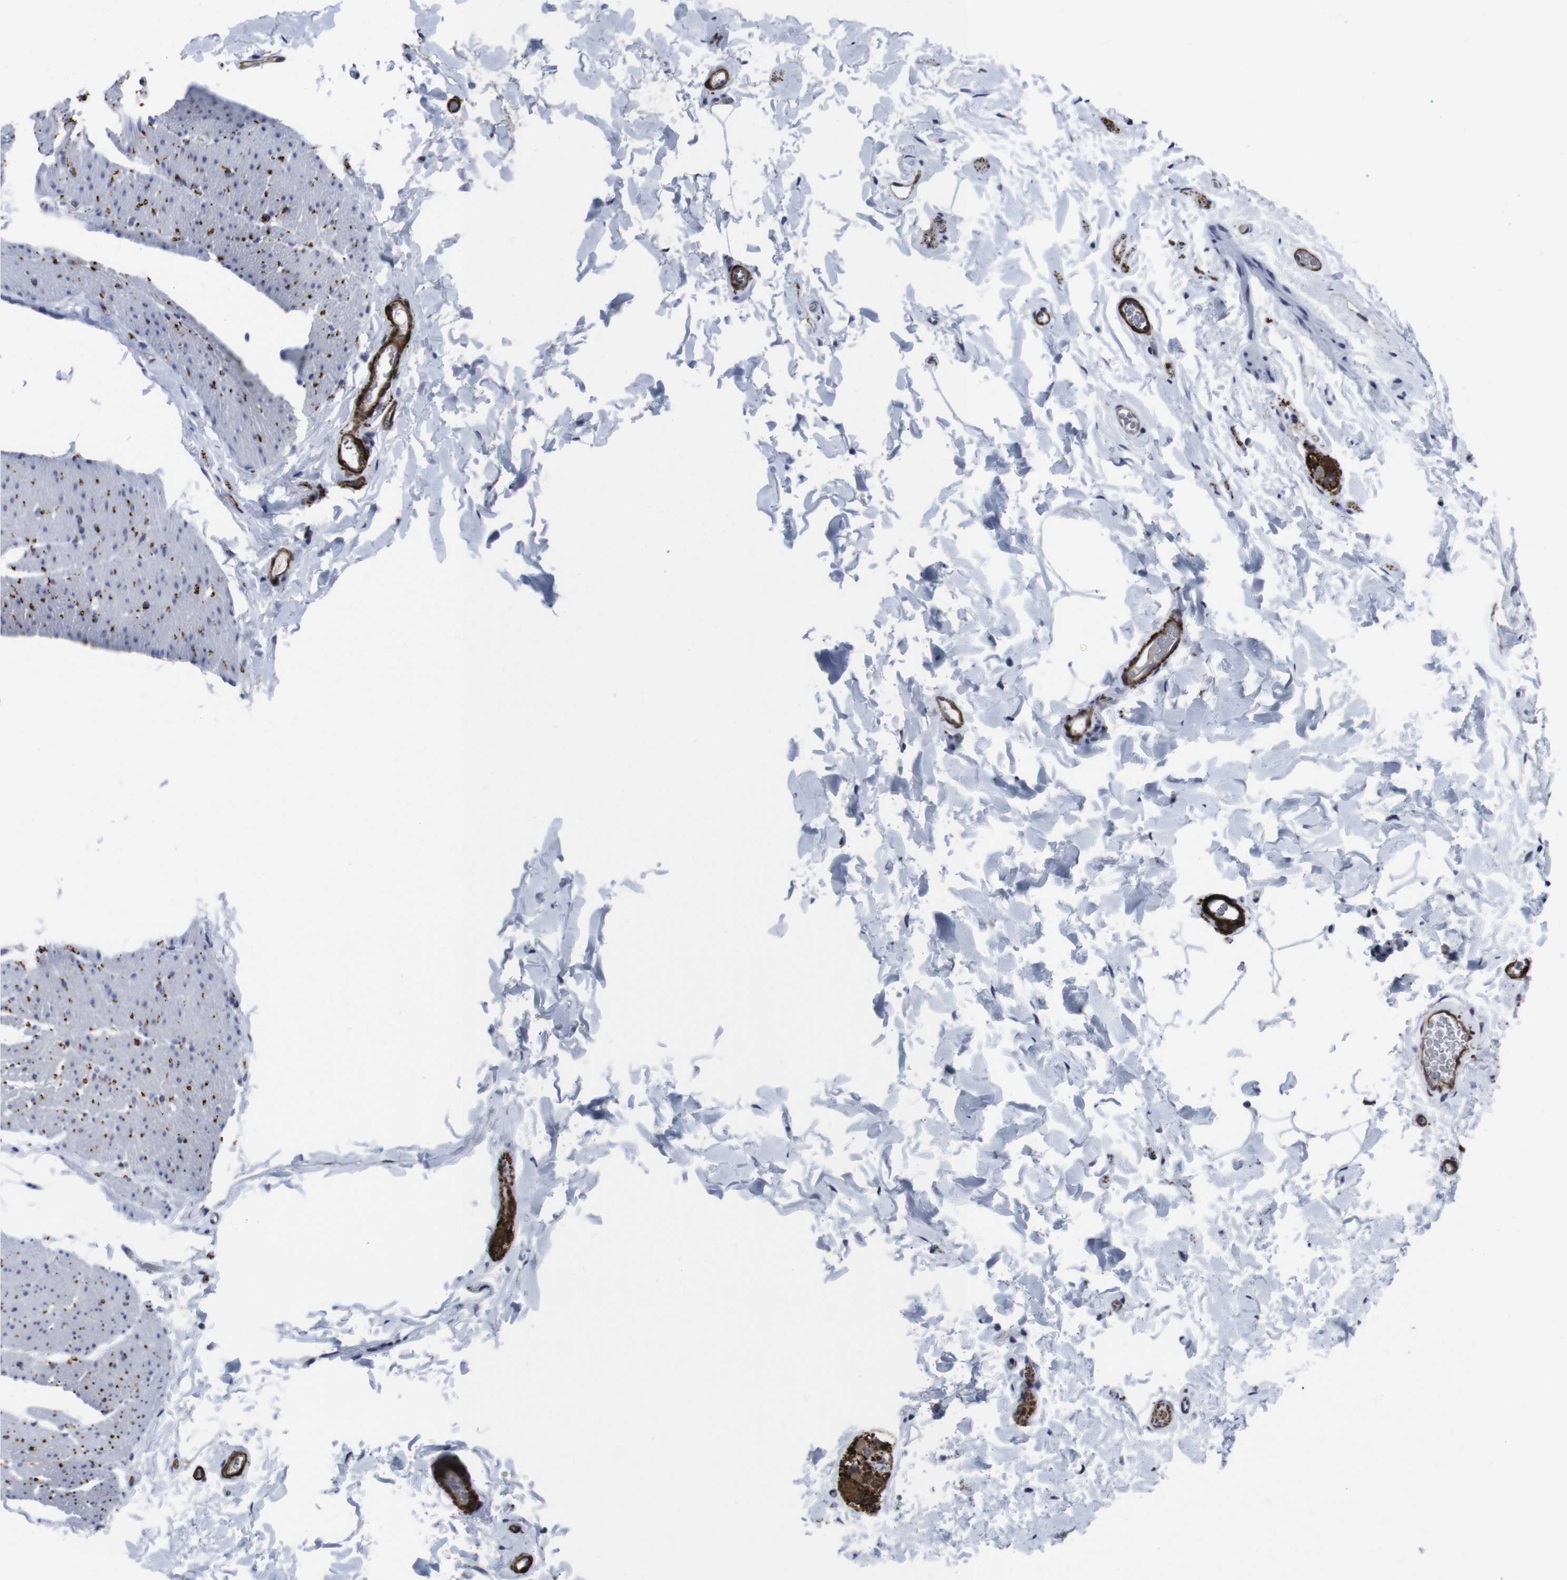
{"staining": {"intensity": "strong", "quantity": ">75%", "location": "cytoplasmic/membranous"}, "tissue": "colon", "cell_type": "Endothelial cells", "image_type": "normal", "snomed": [{"axis": "morphology", "description": "Normal tissue, NOS"}, {"axis": "topography", "description": "Colon"}], "caption": "Colon stained with DAB IHC exhibits high levels of strong cytoplasmic/membranous expression in approximately >75% of endothelial cells. (DAB (3,3'-diaminobenzidine) IHC, brown staining for protein, blue staining for nuclei).", "gene": "SNCG", "patient": {"sex": "female", "age": 80}}